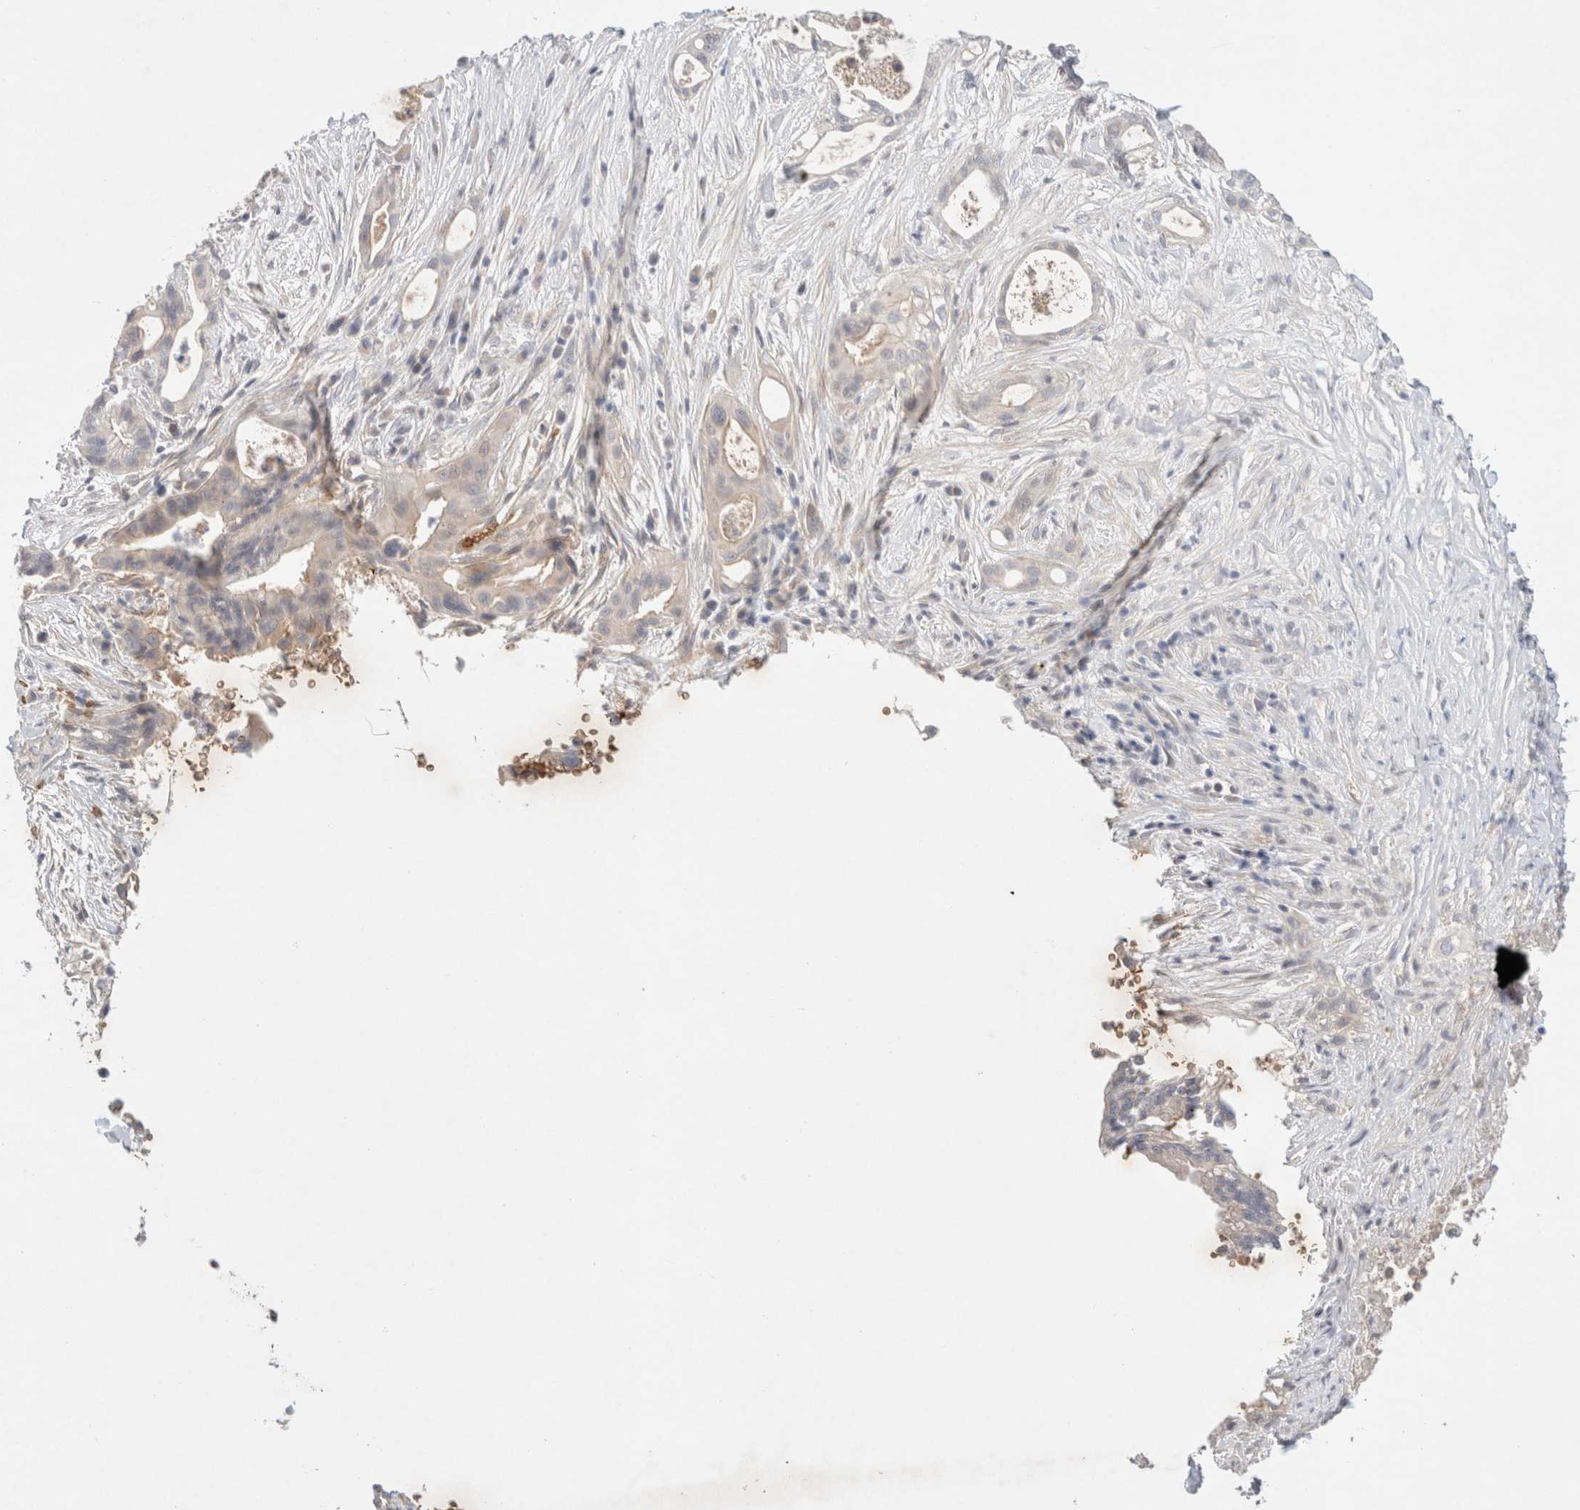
{"staining": {"intensity": "negative", "quantity": "none", "location": "none"}, "tissue": "pancreatic cancer", "cell_type": "Tumor cells", "image_type": "cancer", "snomed": [{"axis": "morphology", "description": "Adenocarcinoma, NOS"}, {"axis": "topography", "description": "Pancreas"}], "caption": "This is an IHC histopathology image of human pancreatic cancer. There is no positivity in tumor cells.", "gene": "MST1", "patient": {"sex": "male", "age": 58}}